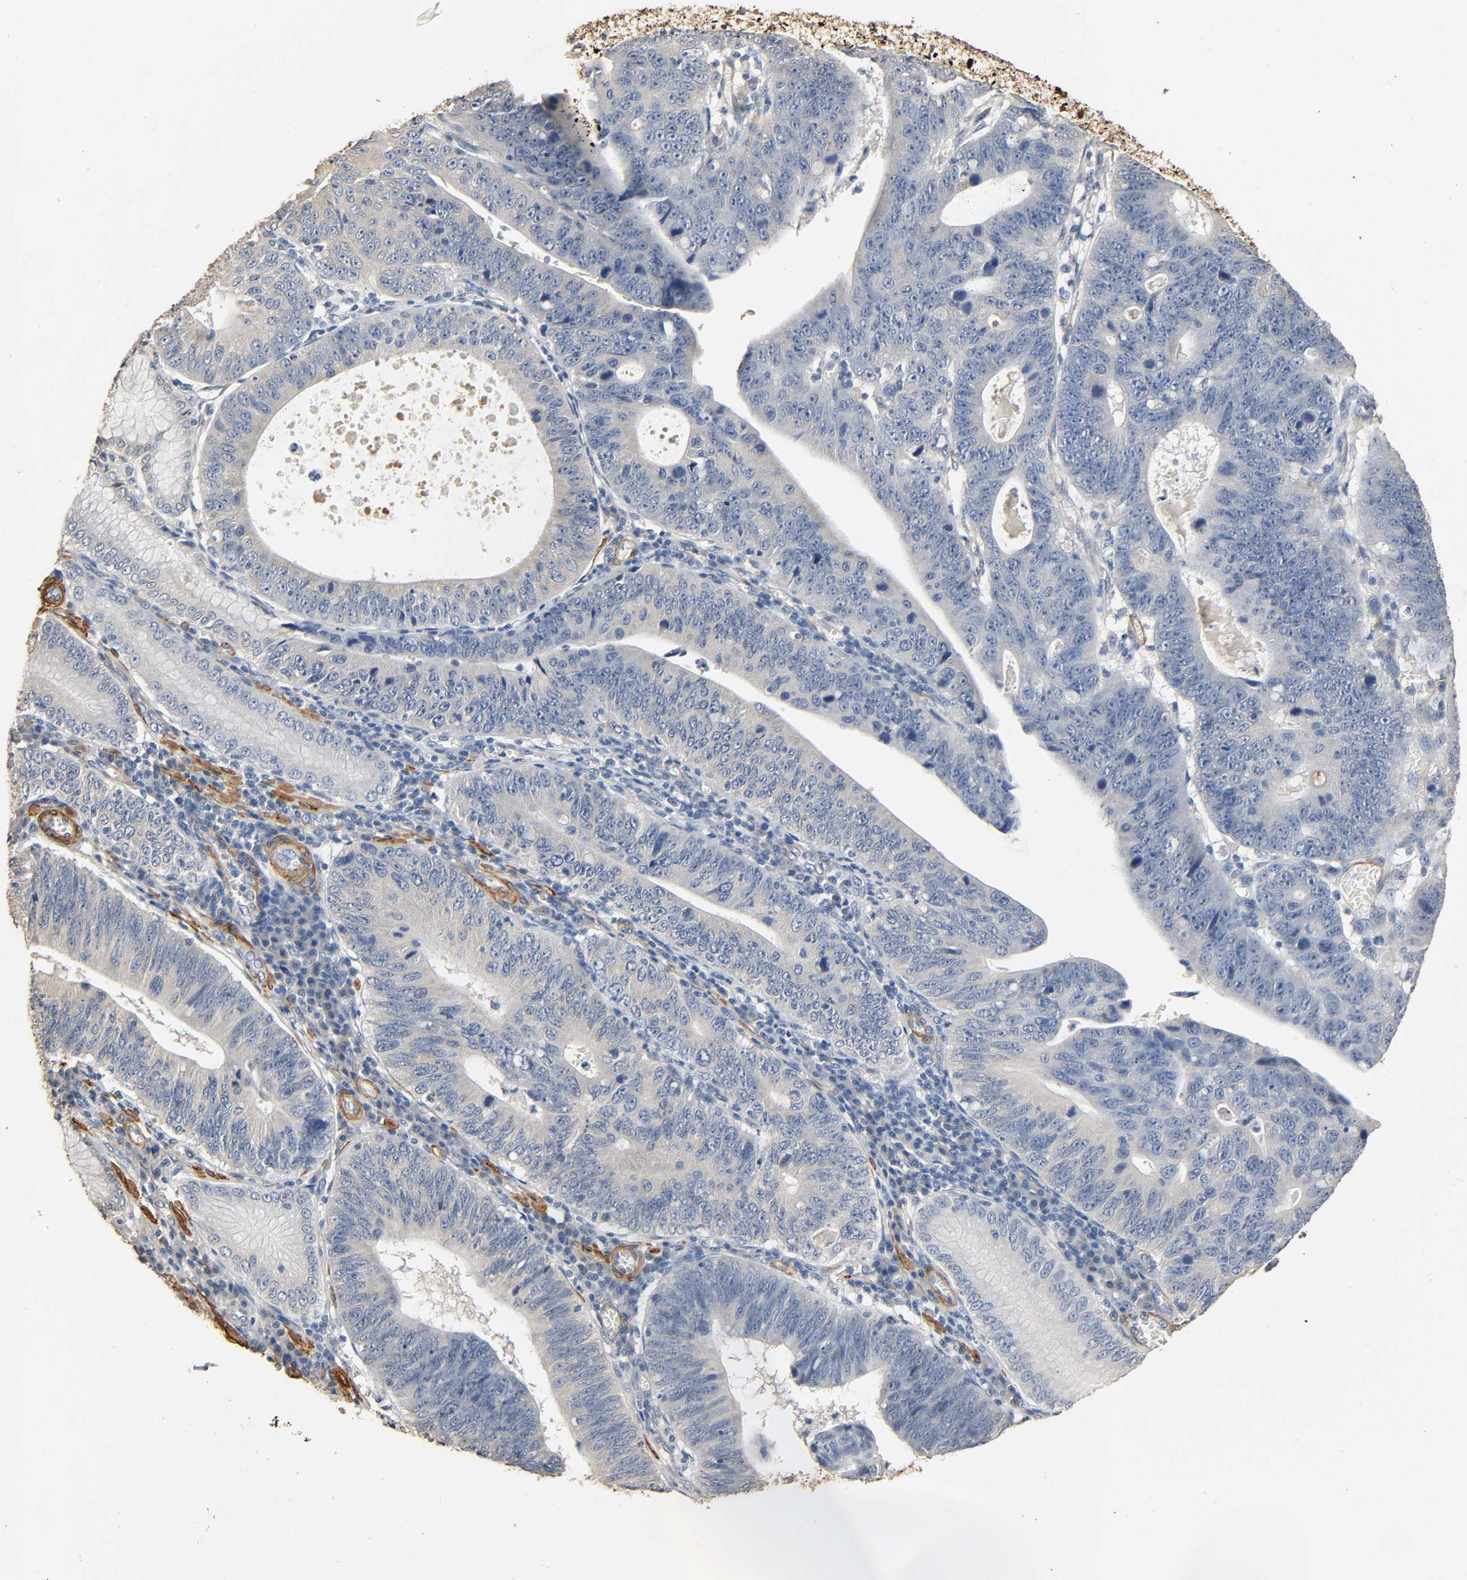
{"staining": {"intensity": "negative", "quantity": "none", "location": "none"}, "tissue": "stomach cancer", "cell_type": "Tumor cells", "image_type": "cancer", "snomed": [{"axis": "morphology", "description": "Adenocarcinoma, NOS"}, {"axis": "topography", "description": "Stomach"}], "caption": "Human stomach cancer stained for a protein using IHC demonstrates no expression in tumor cells.", "gene": "GSTA3", "patient": {"sex": "male", "age": 59}}